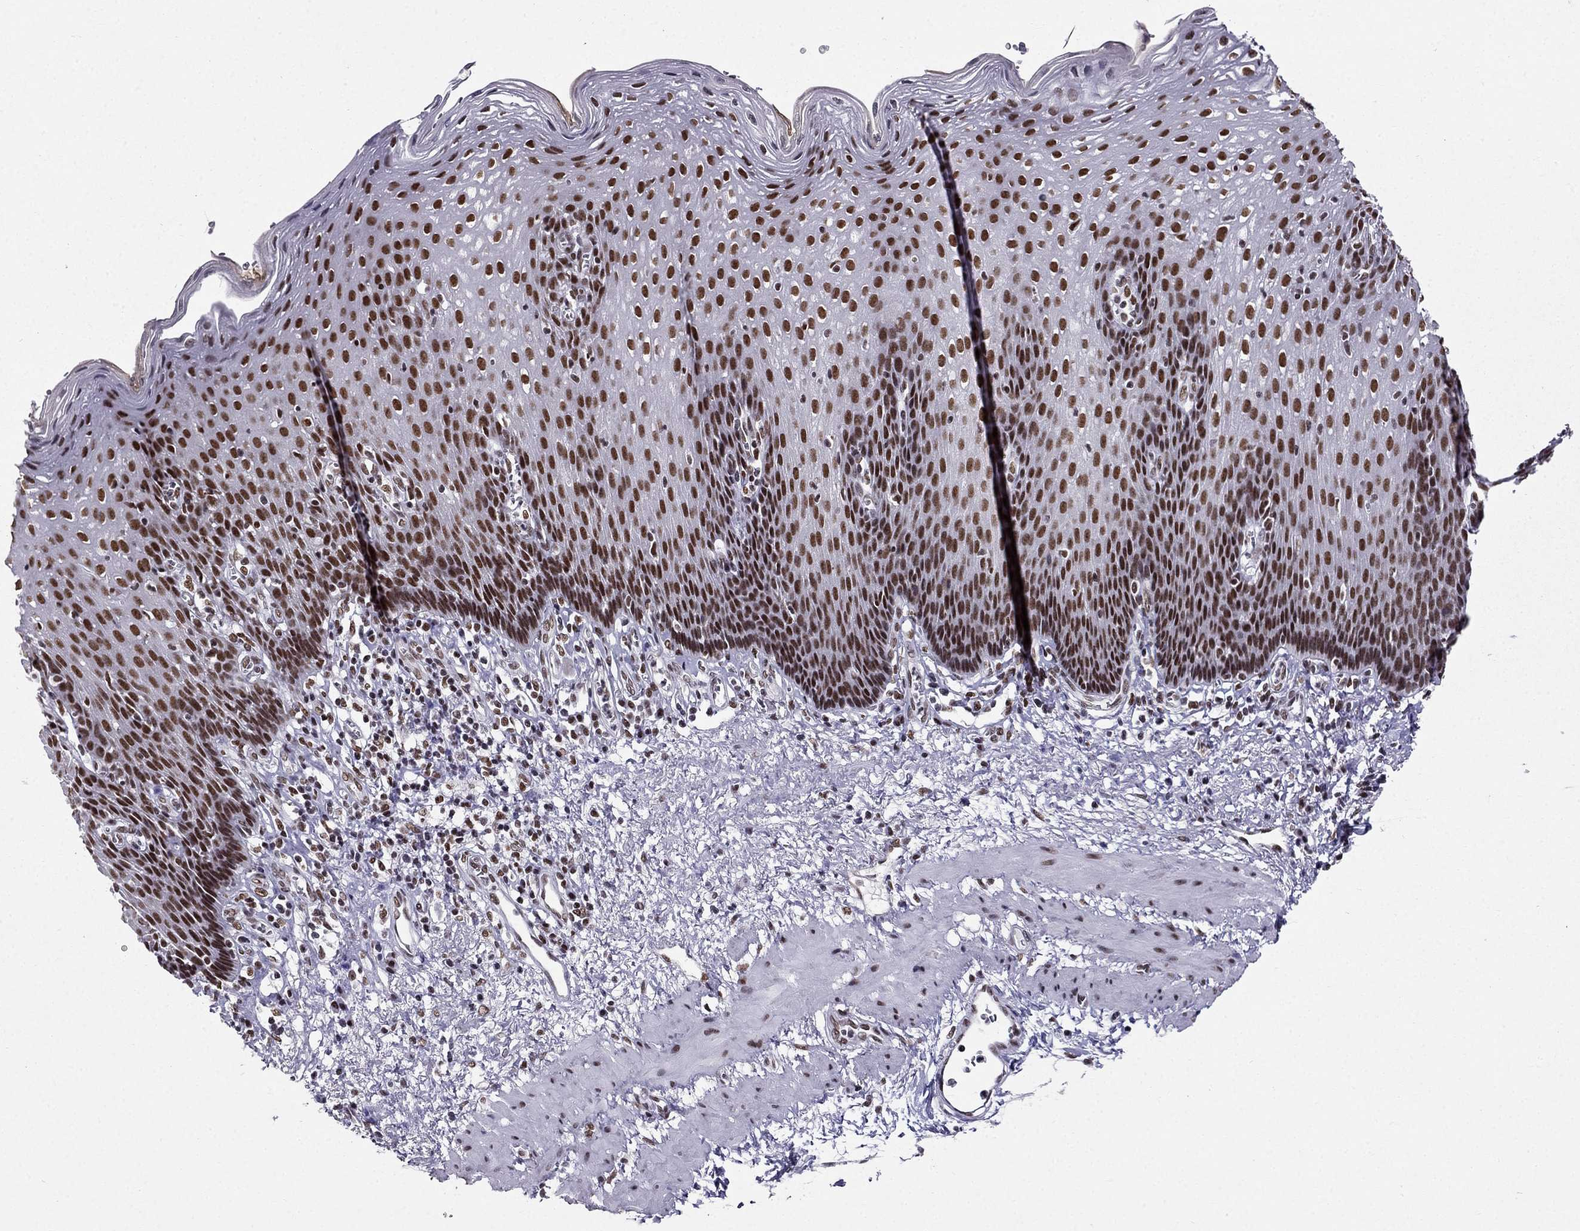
{"staining": {"intensity": "strong", "quantity": "25%-75%", "location": "nuclear"}, "tissue": "esophagus", "cell_type": "Squamous epithelial cells", "image_type": "normal", "snomed": [{"axis": "morphology", "description": "Normal tissue, NOS"}, {"axis": "topography", "description": "Esophagus"}], "caption": "A brown stain labels strong nuclear expression of a protein in squamous epithelial cells of normal esophagus.", "gene": "ZNF420", "patient": {"sex": "male", "age": 57}}